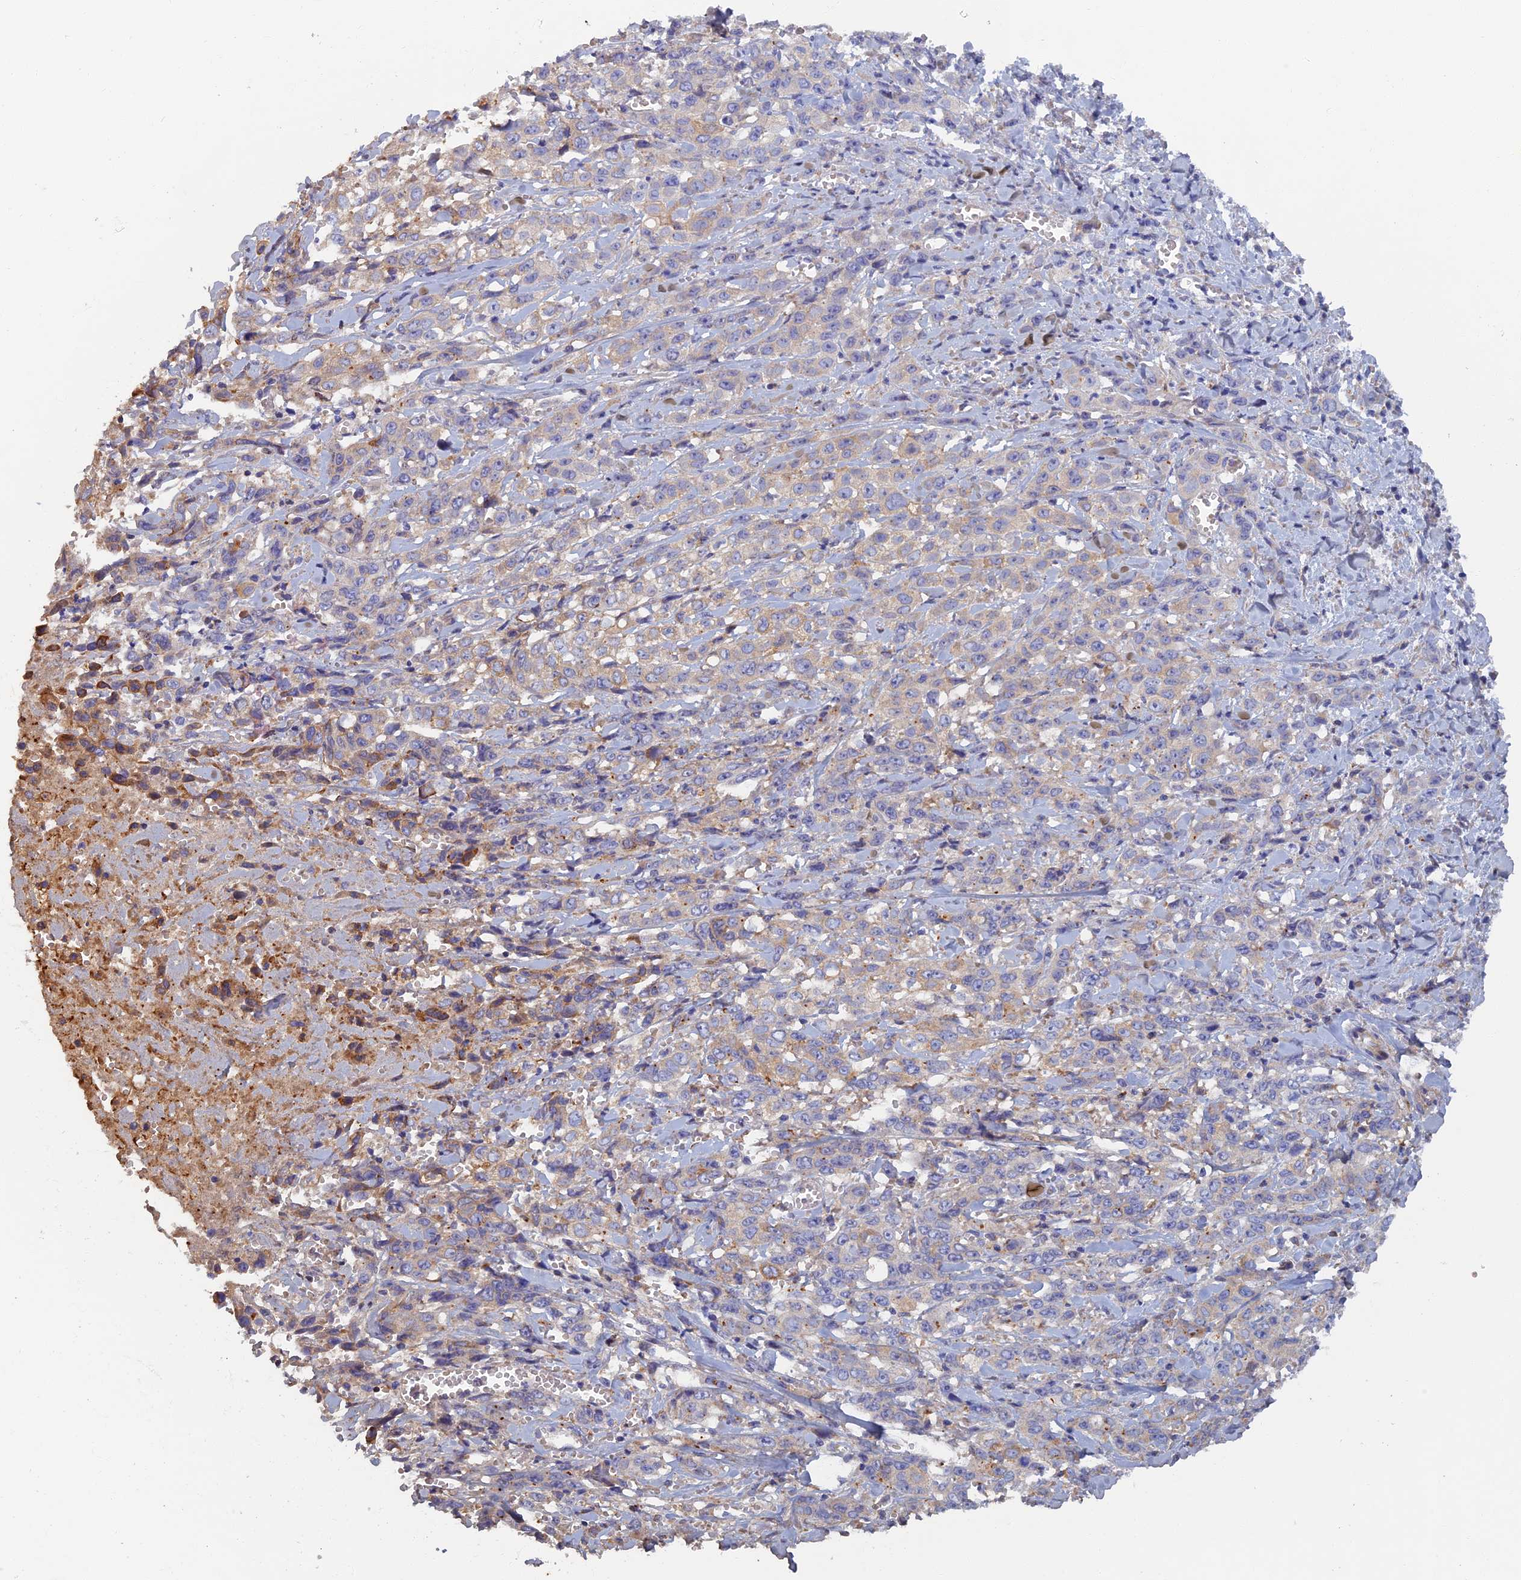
{"staining": {"intensity": "weak", "quantity": "25%-75%", "location": "cytoplasmic/membranous"}, "tissue": "stomach cancer", "cell_type": "Tumor cells", "image_type": "cancer", "snomed": [{"axis": "morphology", "description": "Adenocarcinoma, NOS"}, {"axis": "topography", "description": "Stomach, upper"}], "caption": "Immunohistochemistry (IHC) (DAB) staining of stomach cancer demonstrates weak cytoplasmic/membranous protein staining in approximately 25%-75% of tumor cells.", "gene": "TMEM44", "patient": {"sex": "male", "age": 62}}